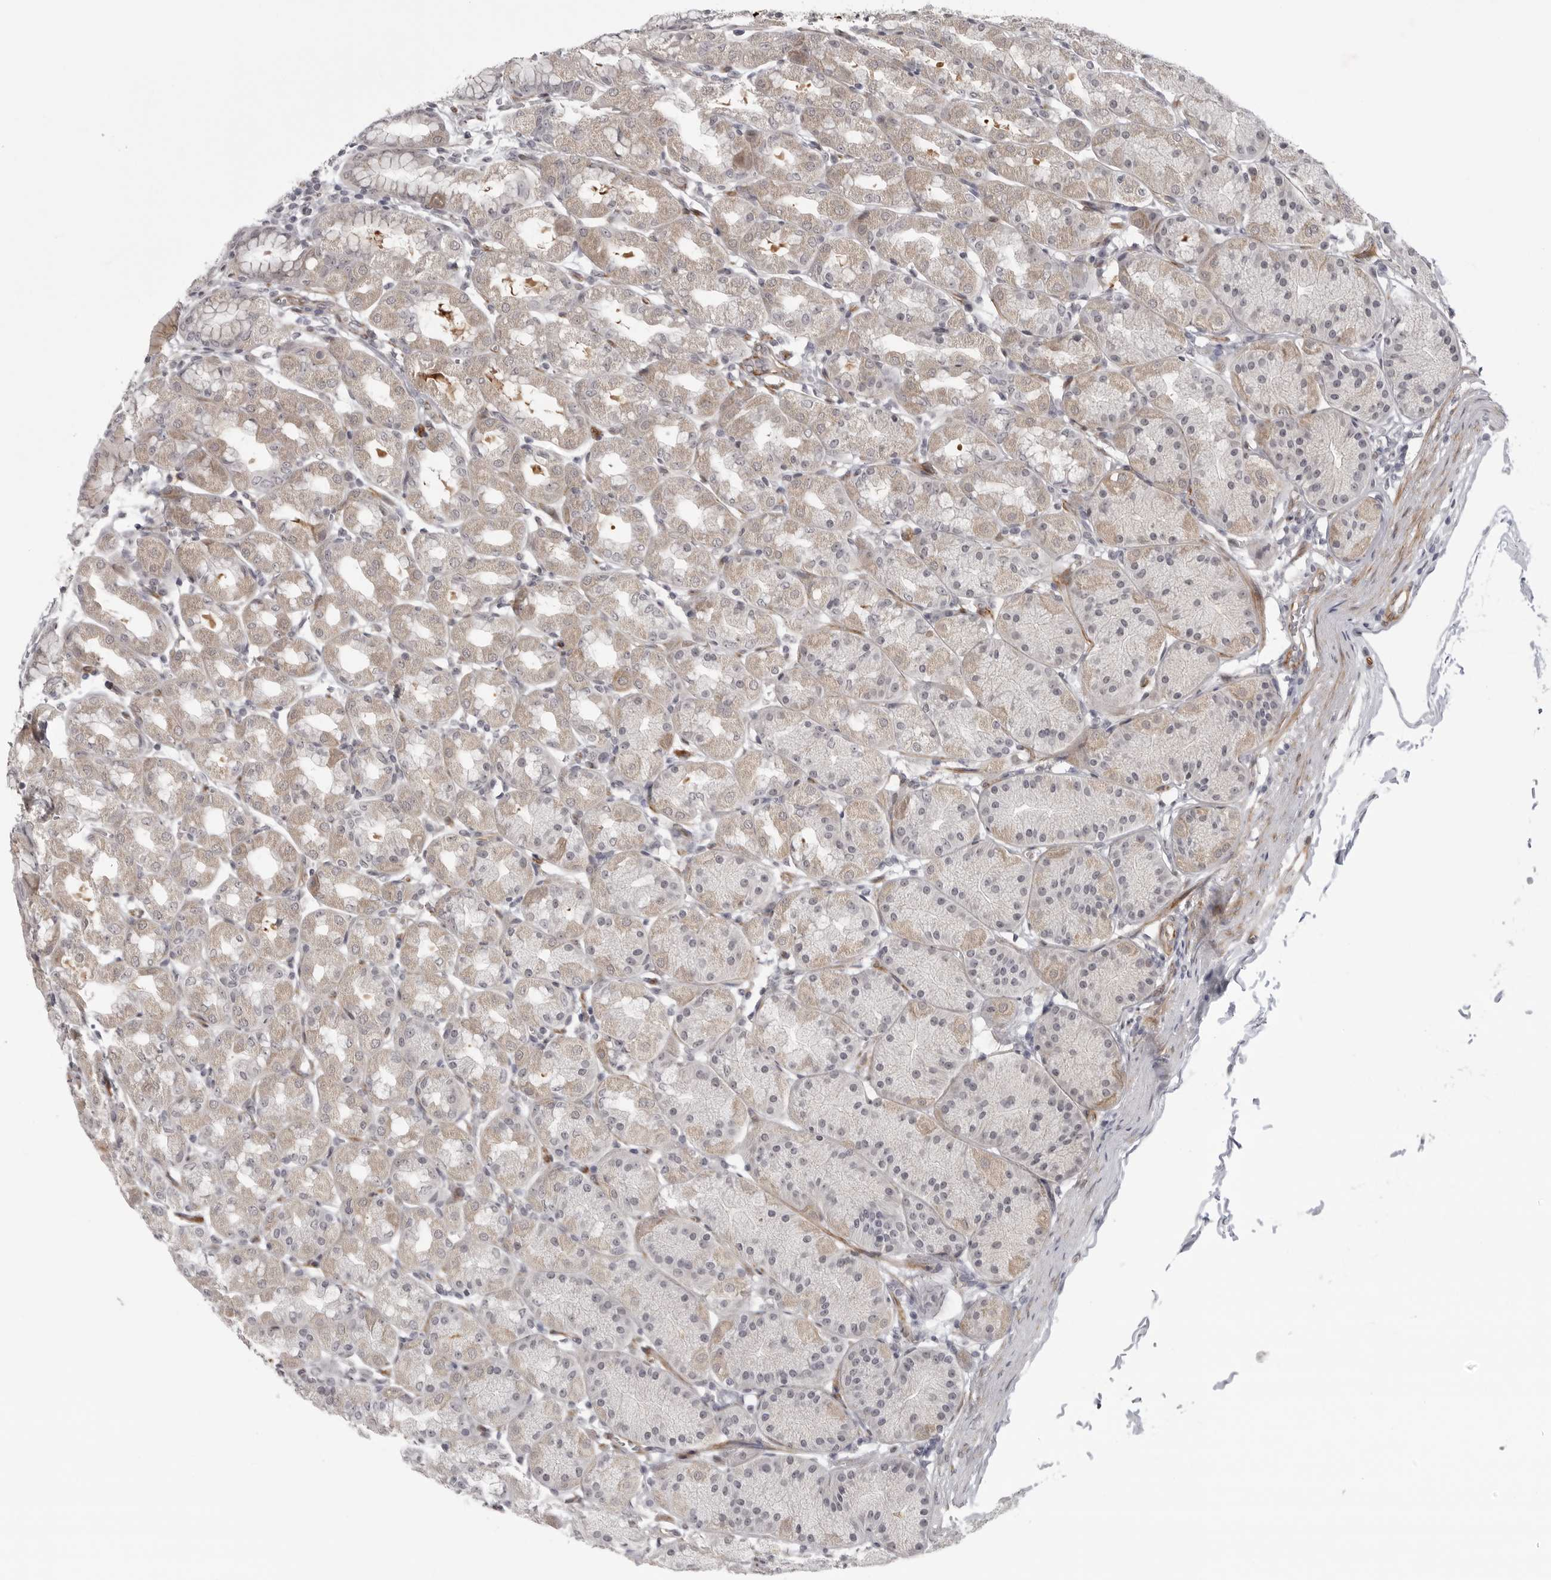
{"staining": {"intensity": "moderate", "quantity": "25%-75%", "location": "cytoplasmic/membranous"}, "tissue": "stomach", "cell_type": "Glandular cells", "image_type": "normal", "snomed": [{"axis": "morphology", "description": "Normal tissue, NOS"}, {"axis": "topography", "description": "Stomach"}], "caption": "Brown immunohistochemical staining in benign stomach reveals moderate cytoplasmic/membranous staining in about 25%-75% of glandular cells.", "gene": "TUT4", "patient": {"sex": "male", "age": 42}}